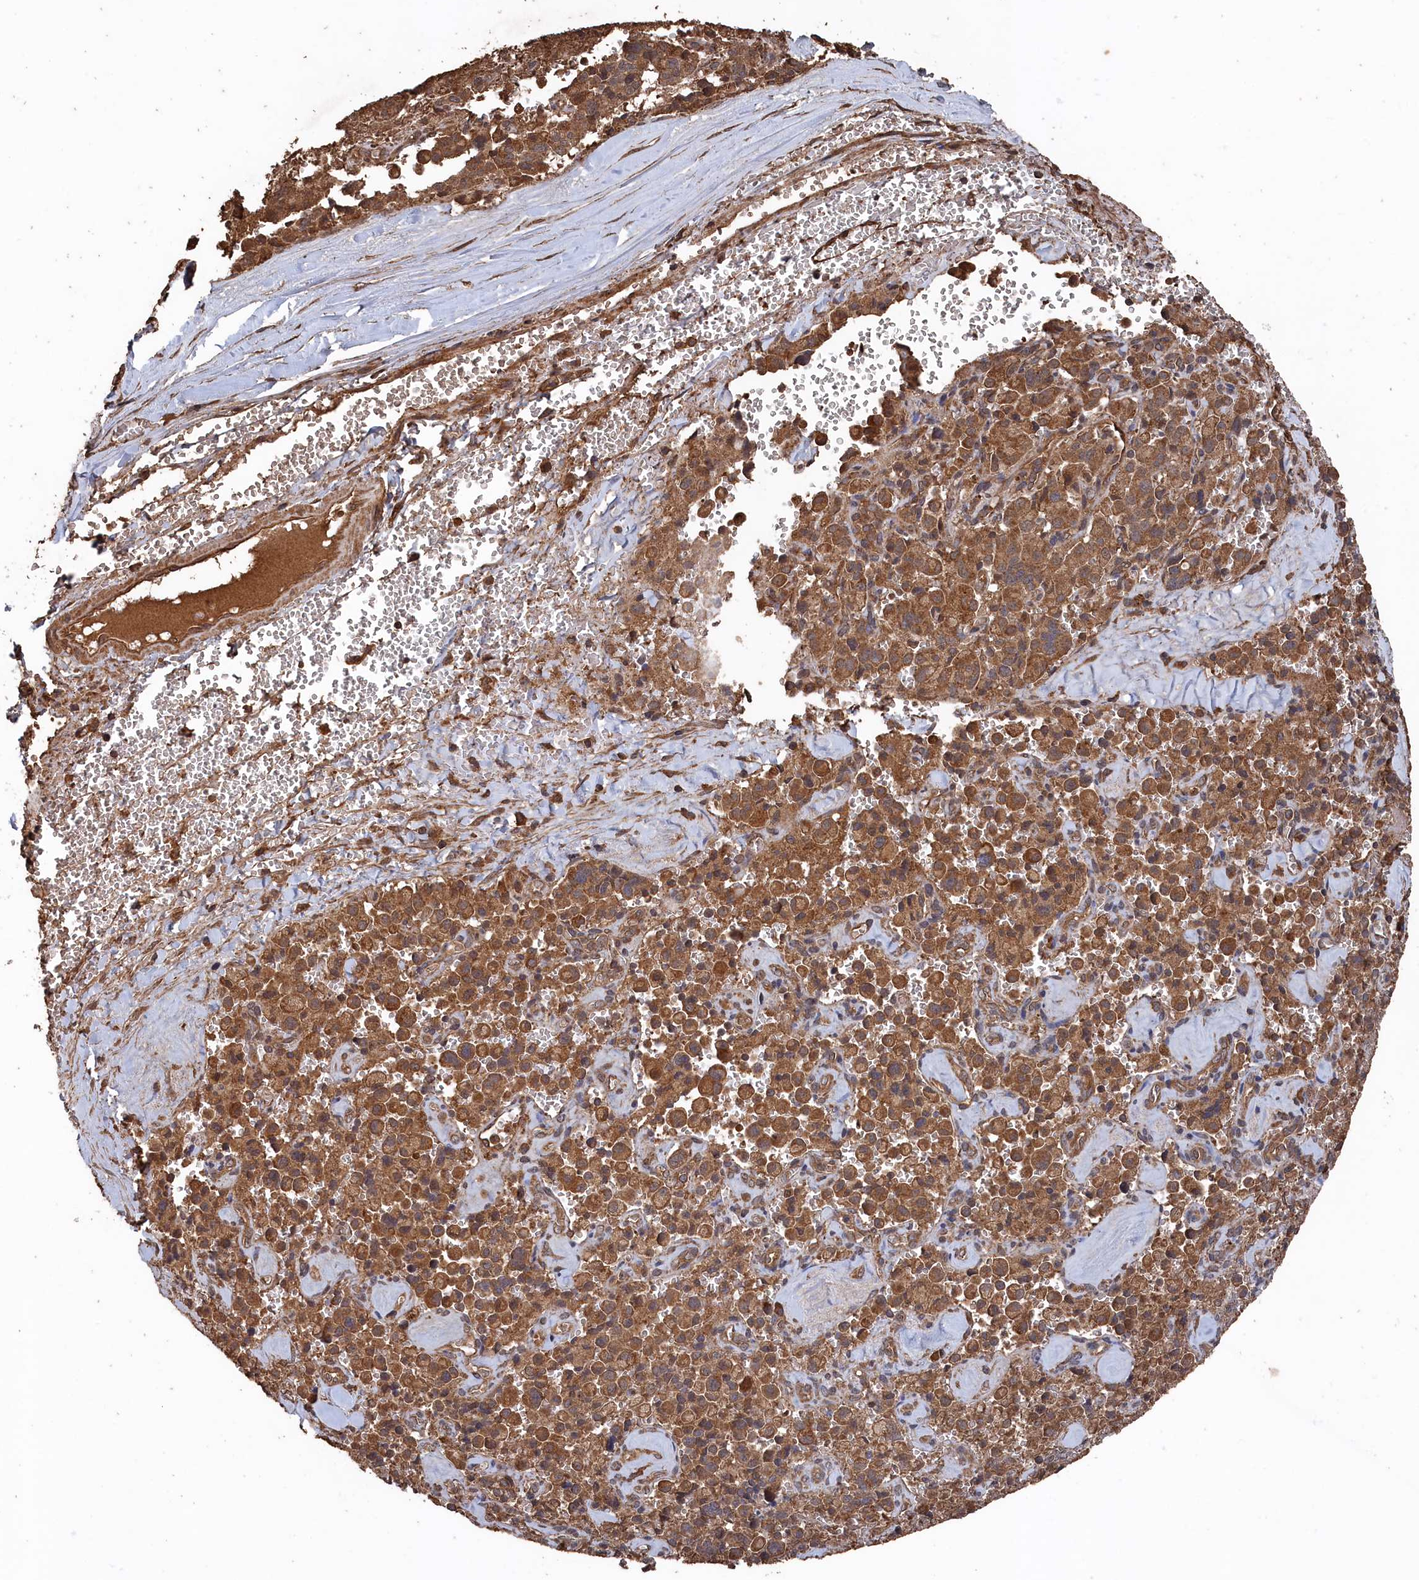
{"staining": {"intensity": "moderate", "quantity": ">75%", "location": "cytoplasmic/membranous"}, "tissue": "pancreatic cancer", "cell_type": "Tumor cells", "image_type": "cancer", "snomed": [{"axis": "morphology", "description": "Adenocarcinoma, NOS"}, {"axis": "topography", "description": "Pancreas"}], "caption": "This is an image of immunohistochemistry staining of adenocarcinoma (pancreatic), which shows moderate positivity in the cytoplasmic/membranous of tumor cells.", "gene": "SNX33", "patient": {"sex": "male", "age": 65}}